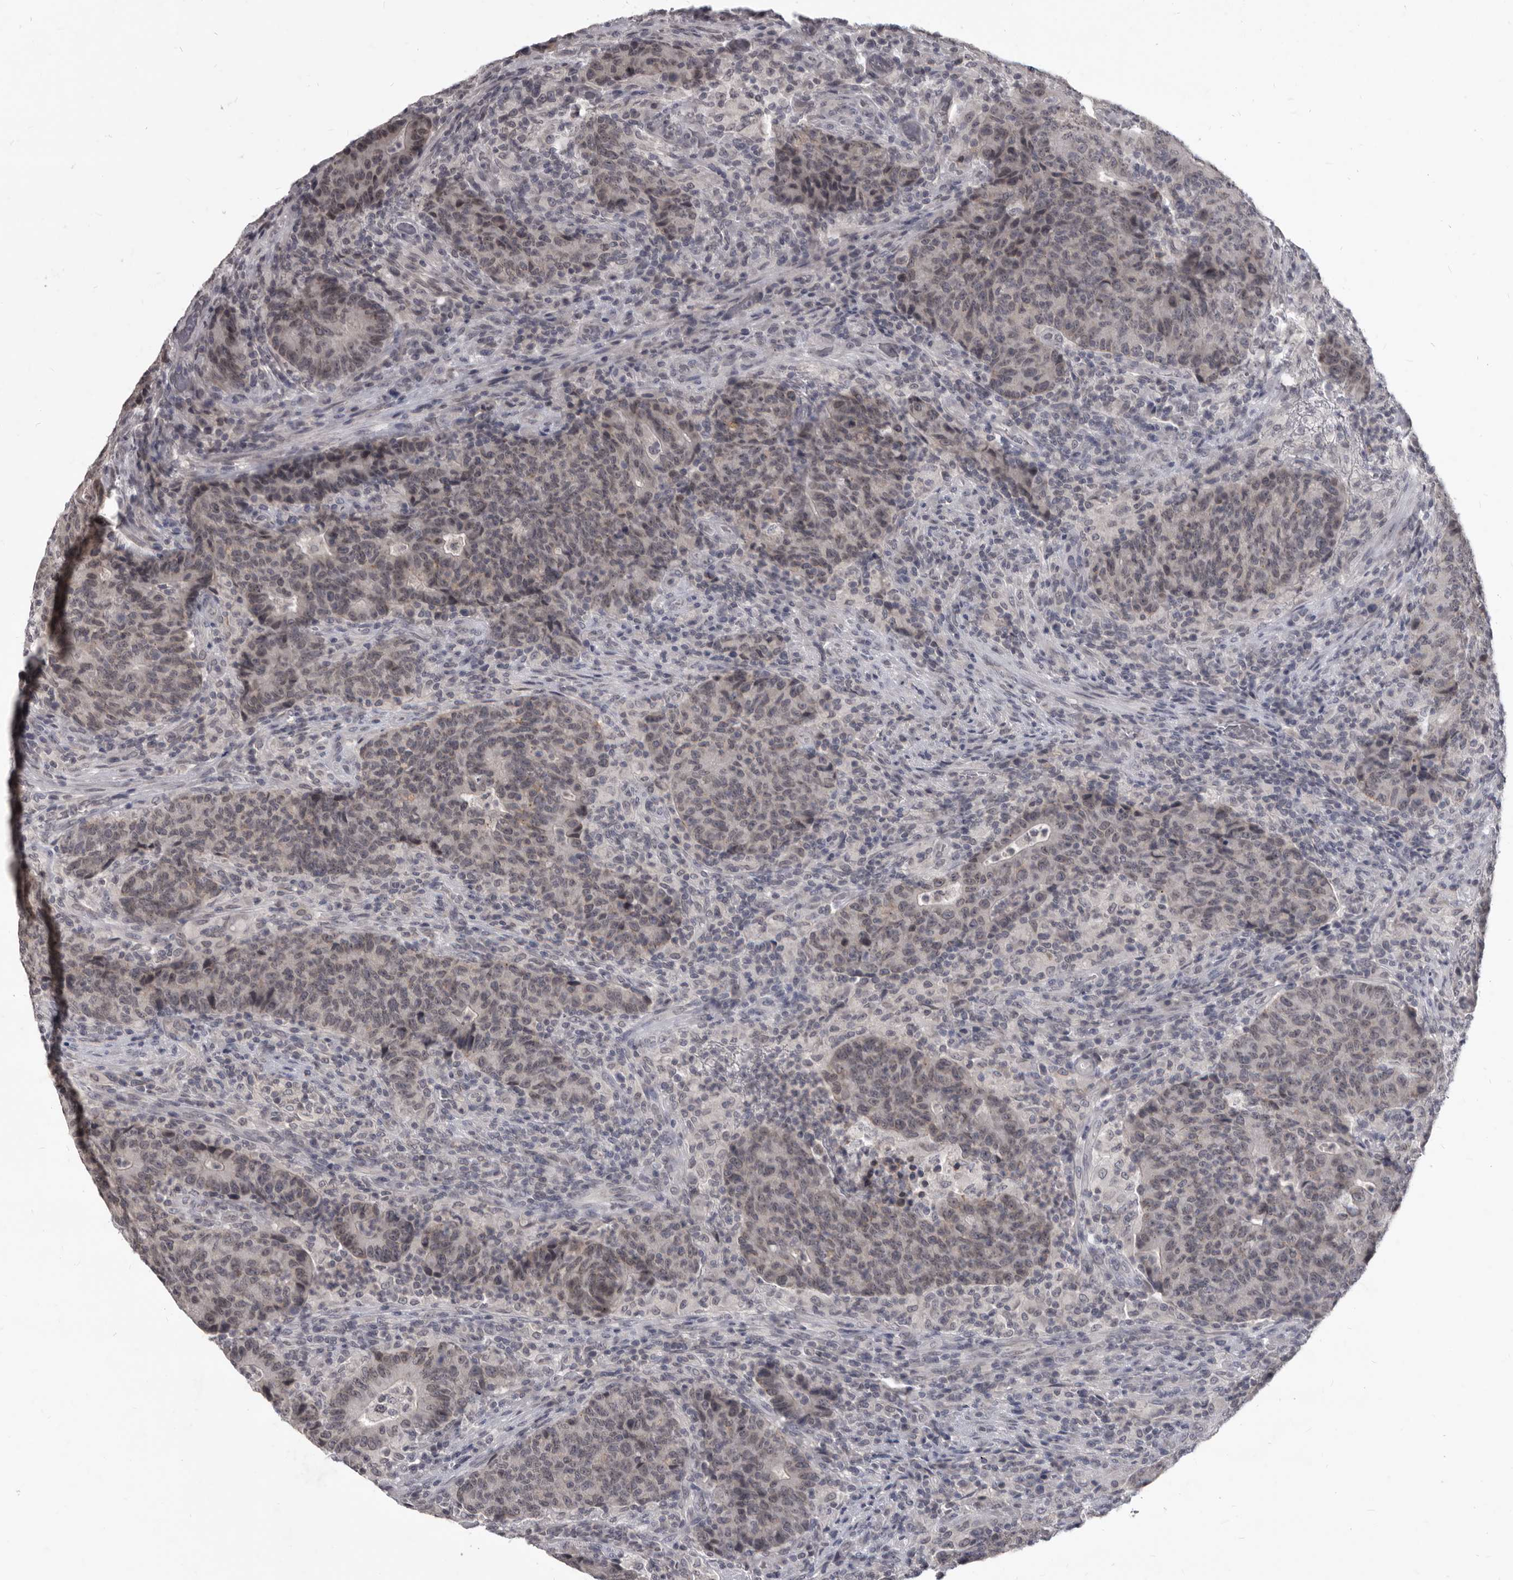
{"staining": {"intensity": "weak", "quantity": "25%-75%", "location": "nuclear"}, "tissue": "colorectal cancer", "cell_type": "Tumor cells", "image_type": "cancer", "snomed": [{"axis": "morphology", "description": "Adenocarcinoma, NOS"}, {"axis": "topography", "description": "Colon"}], "caption": "This histopathology image reveals colorectal cancer (adenocarcinoma) stained with immunohistochemistry (IHC) to label a protein in brown. The nuclear of tumor cells show weak positivity for the protein. Nuclei are counter-stained blue.", "gene": "SULT1E1", "patient": {"sex": "female", "age": 75}}